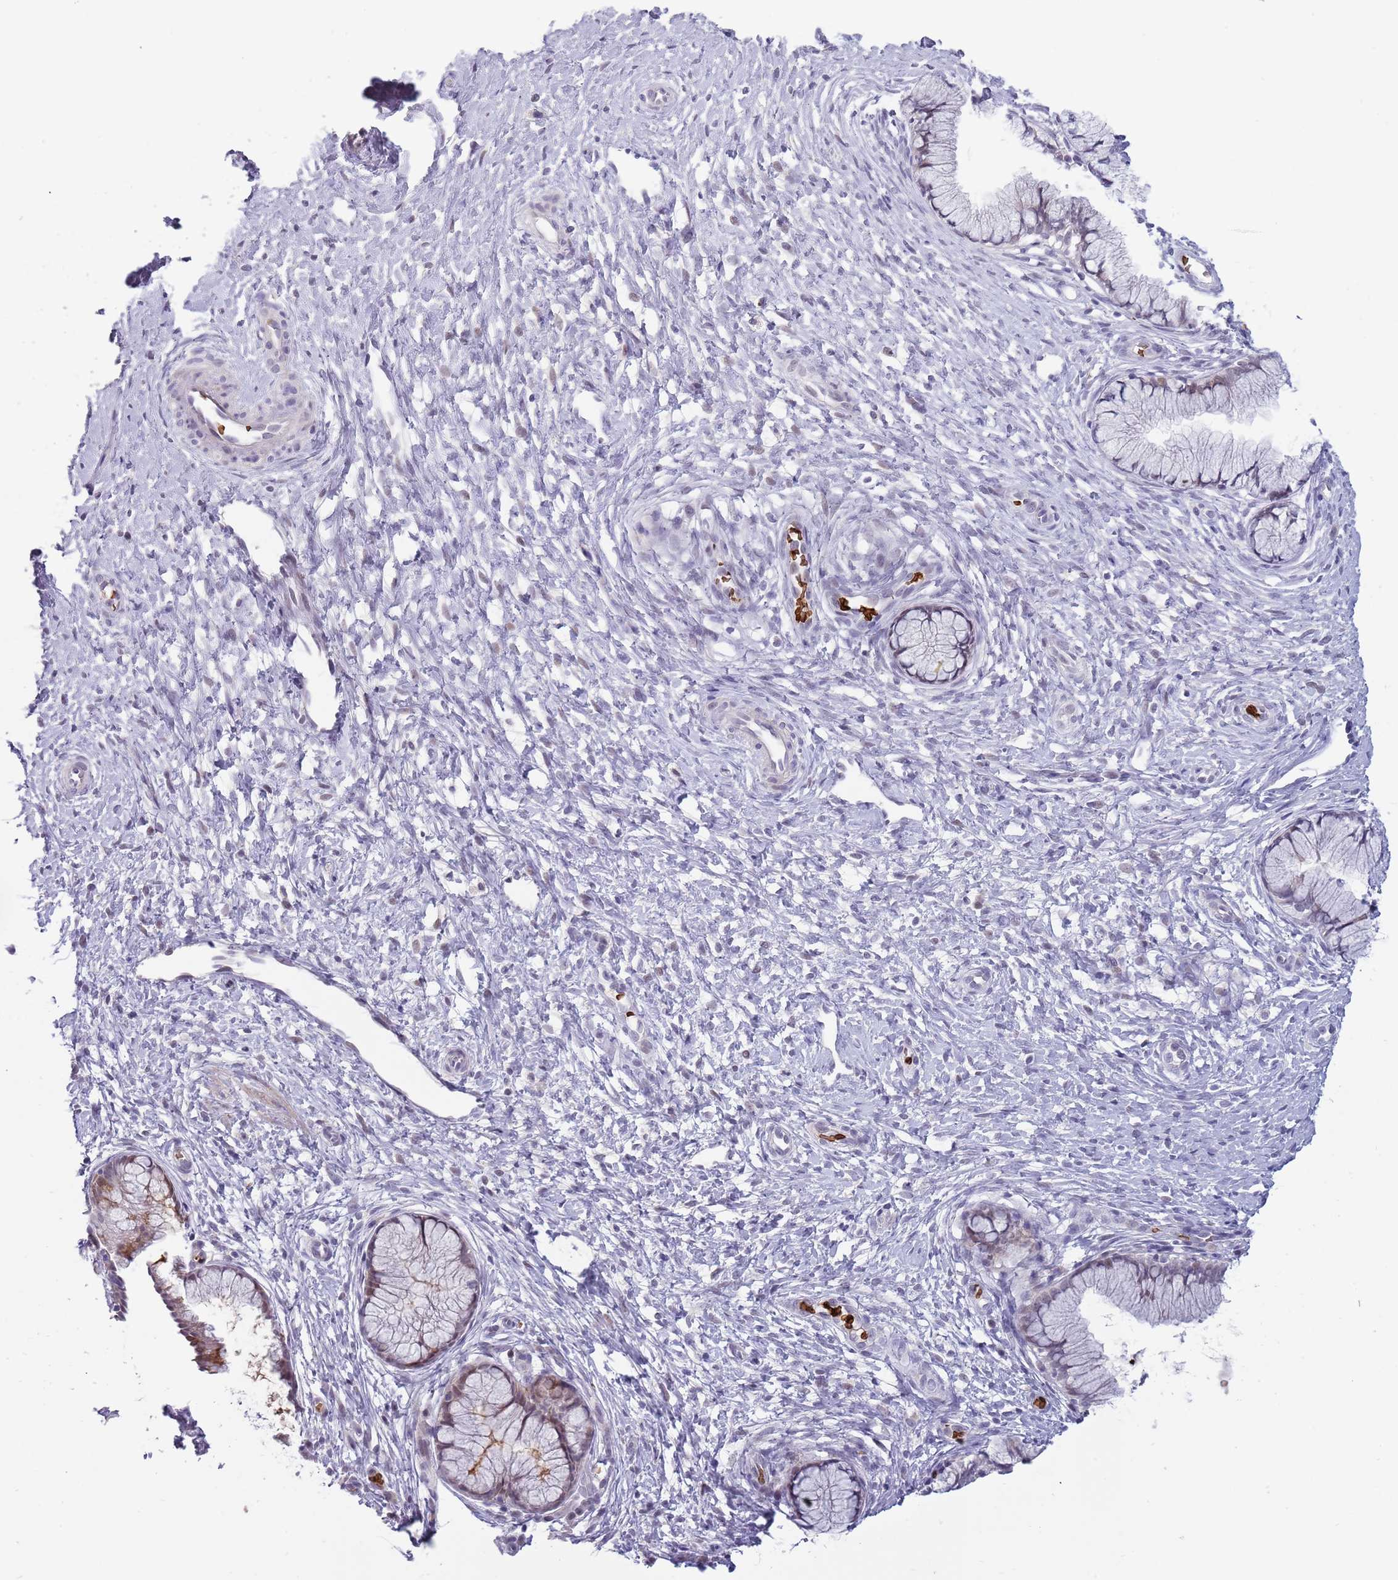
{"staining": {"intensity": "weak", "quantity": "25%-75%", "location": "cytoplasmic/membranous"}, "tissue": "cervix", "cell_type": "Glandular cells", "image_type": "normal", "snomed": [{"axis": "morphology", "description": "Normal tissue, NOS"}, {"axis": "topography", "description": "Cervix"}], "caption": "Glandular cells display low levels of weak cytoplasmic/membranous positivity in about 25%-75% of cells in normal human cervix.", "gene": "LYPD6B", "patient": {"sex": "female", "age": 36}}